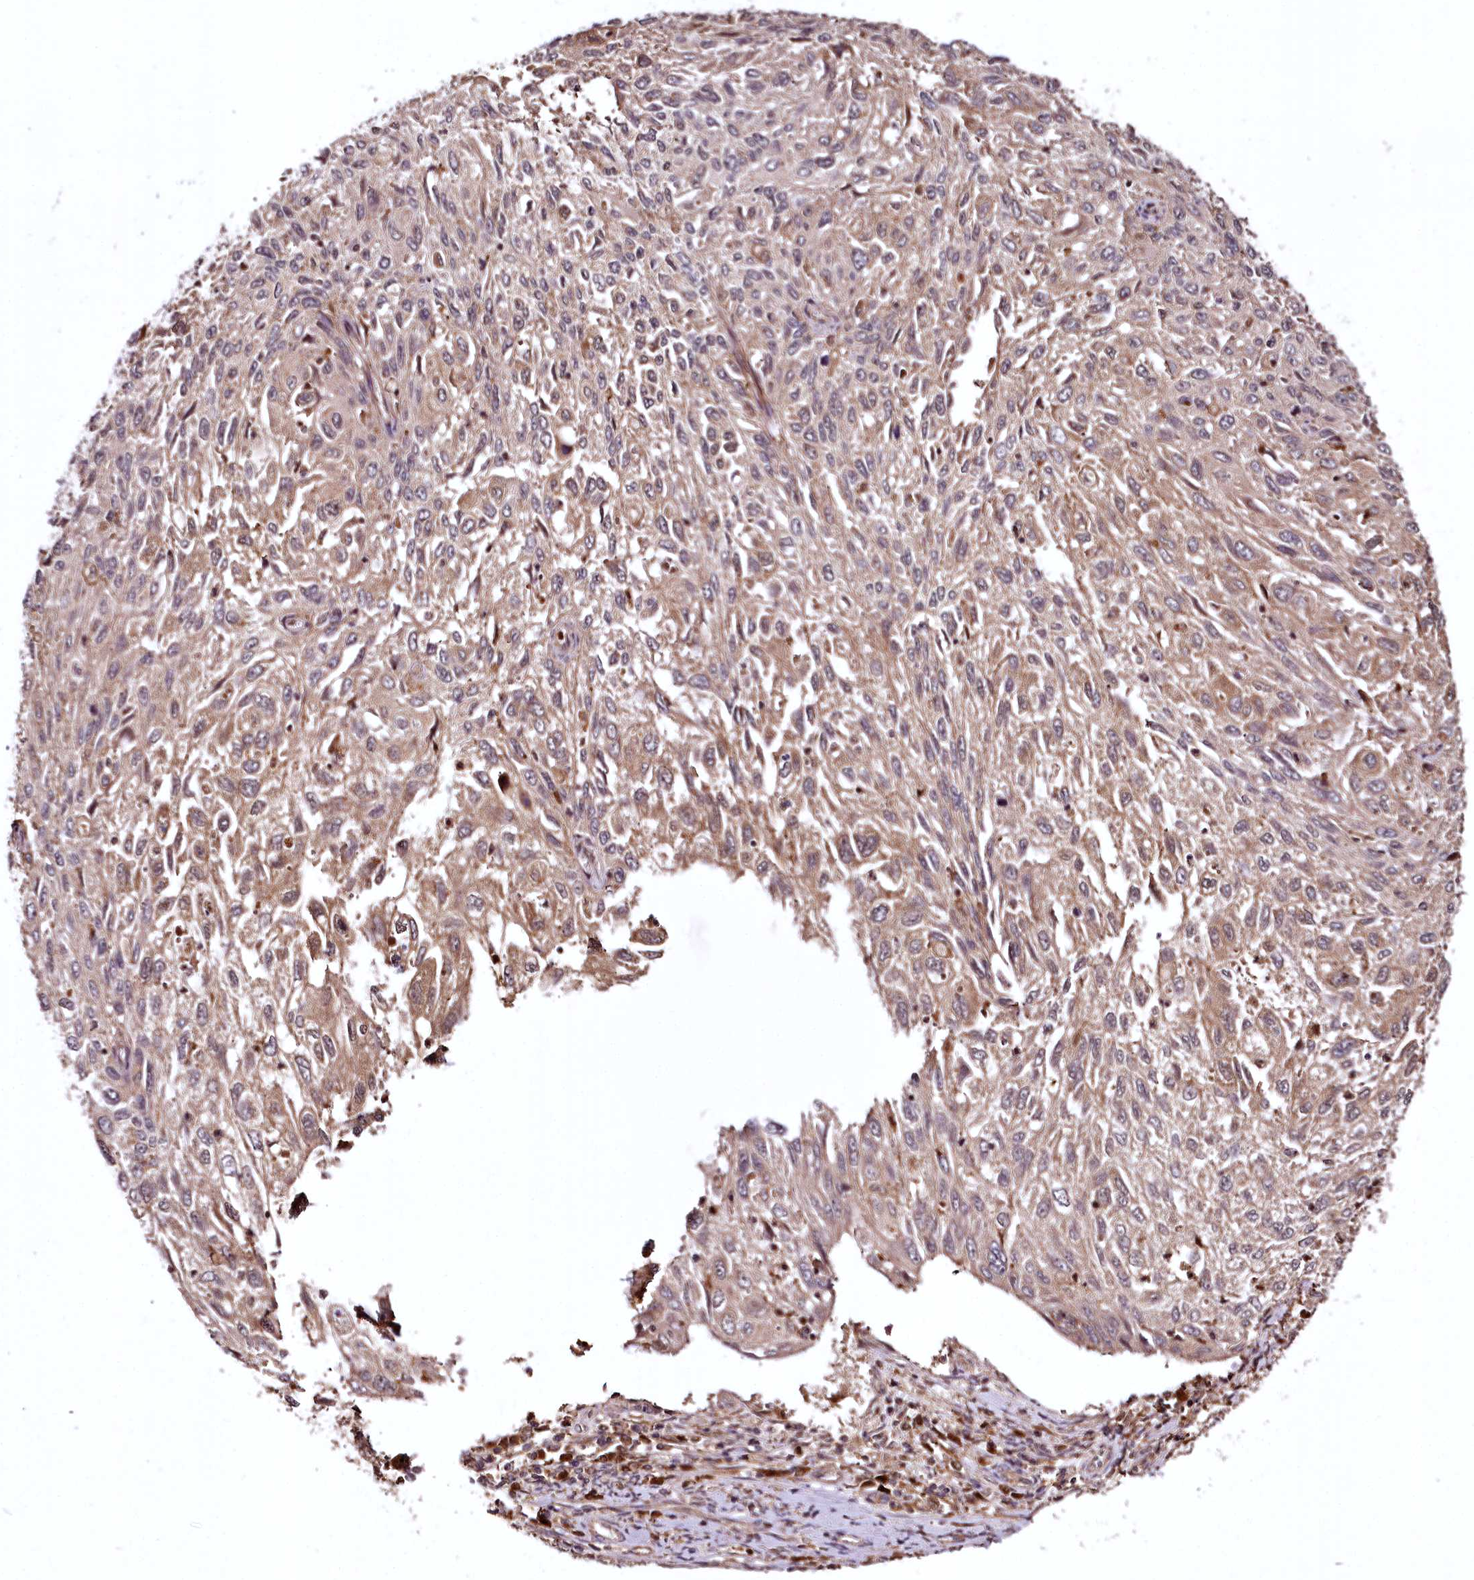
{"staining": {"intensity": "weak", "quantity": ">75%", "location": "cytoplasmic/membranous"}, "tissue": "cervical cancer", "cell_type": "Tumor cells", "image_type": "cancer", "snomed": [{"axis": "morphology", "description": "Squamous cell carcinoma, NOS"}, {"axis": "topography", "description": "Cervix"}], "caption": "Tumor cells reveal low levels of weak cytoplasmic/membranous staining in approximately >75% of cells in cervical squamous cell carcinoma.", "gene": "TTC12", "patient": {"sex": "female", "age": 70}}